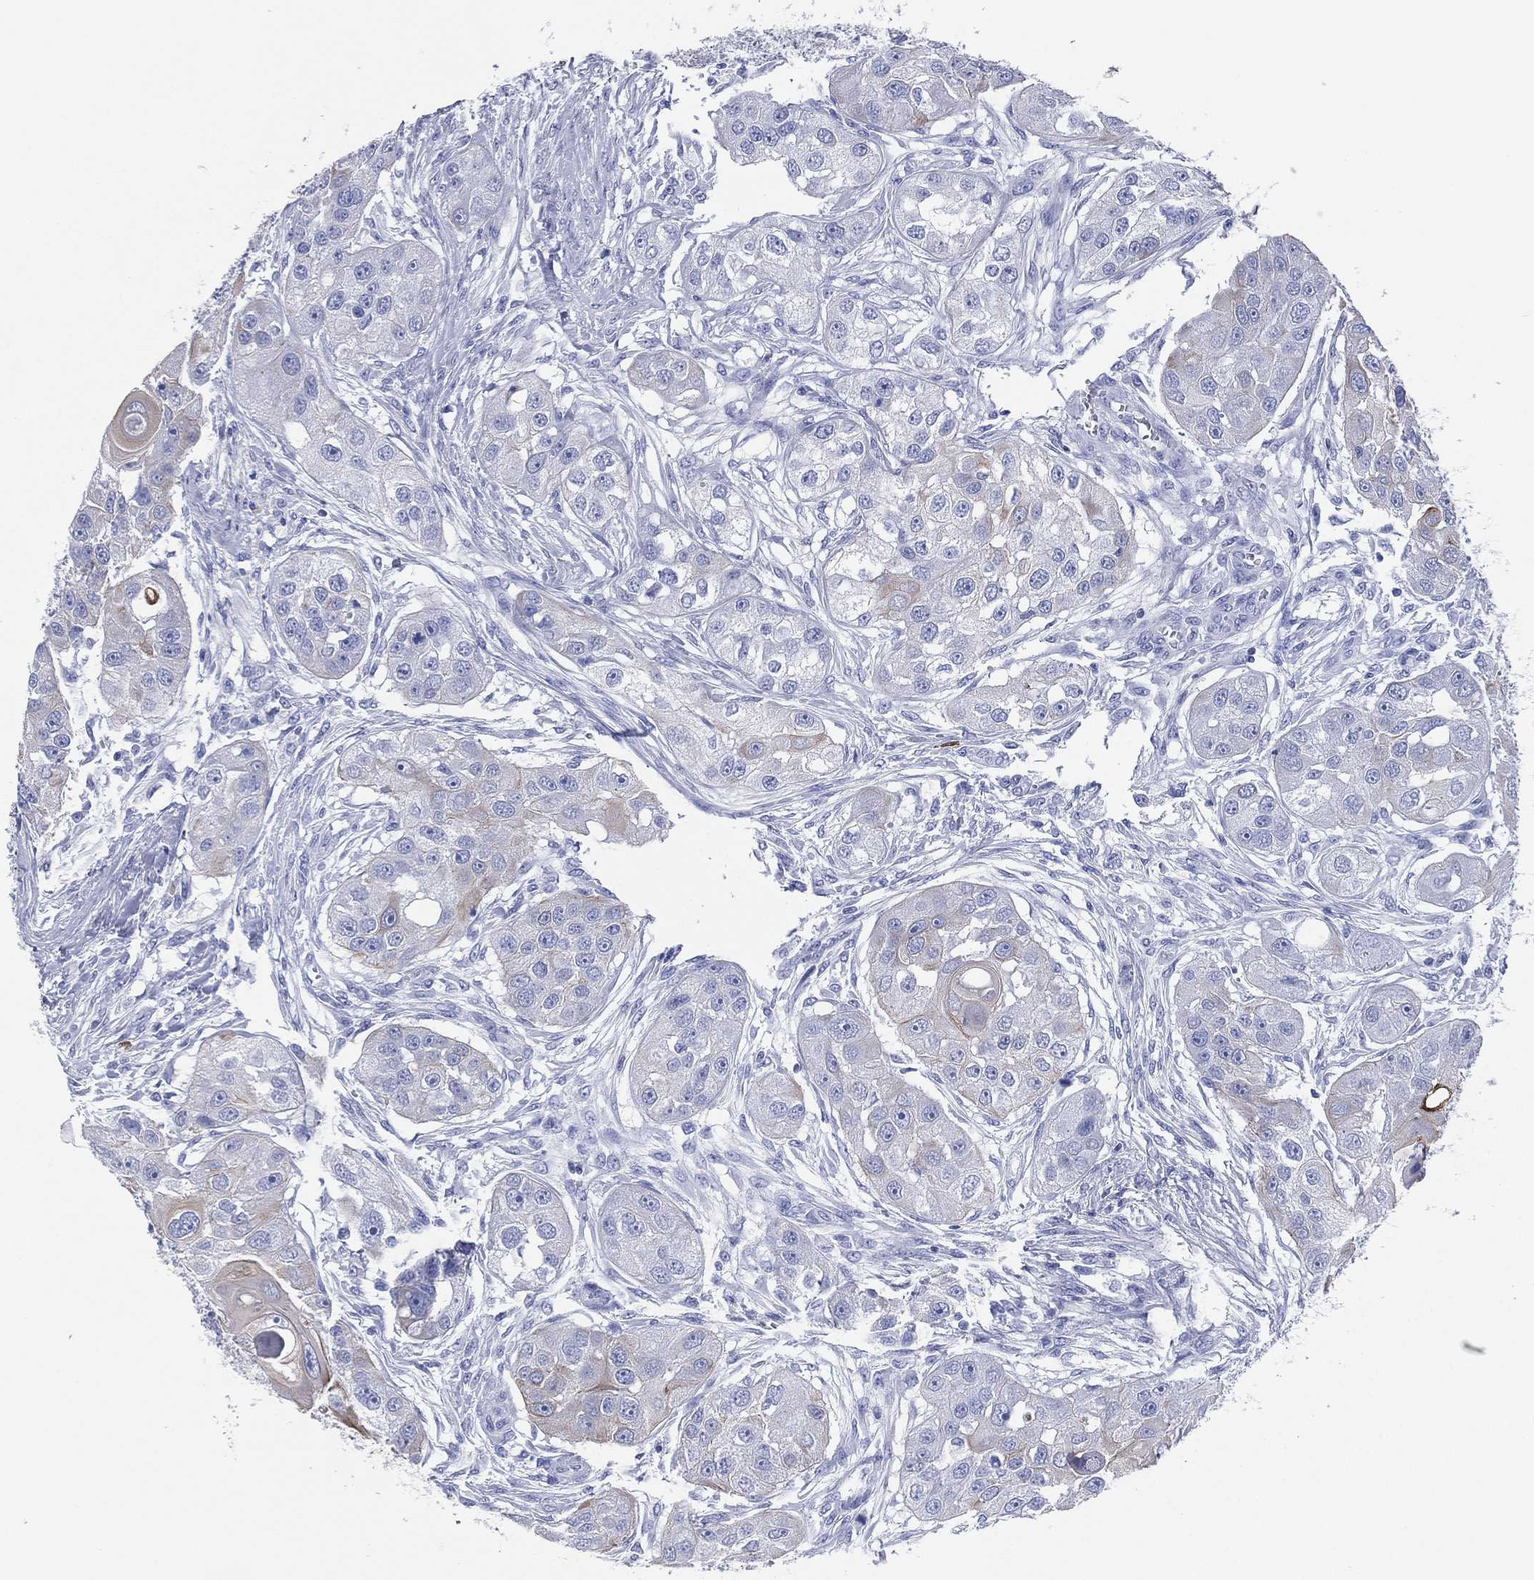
{"staining": {"intensity": "strong", "quantity": "<25%", "location": "cytoplasmic/membranous"}, "tissue": "head and neck cancer", "cell_type": "Tumor cells", "image_type": "cancer", "snomed": [{"axis": "morphology", "description": "Normal tissue, NOS"}, {"axis": "morphology", "description": "Squamous cell carcinoma, NOS"}, {"axis": "topography", "description": "Skeletal muscle"}, {"axis": "topography", "description": "Head-Neck"}], "caption": "A photomicrograph of human squamous cell carcinoma (head and neck) stained for a protein displays strong cytoplasmic/membranous brown staining in tumor cells.", "gene": "CD79A", "patient": {"sex": "male", "age": 51}}